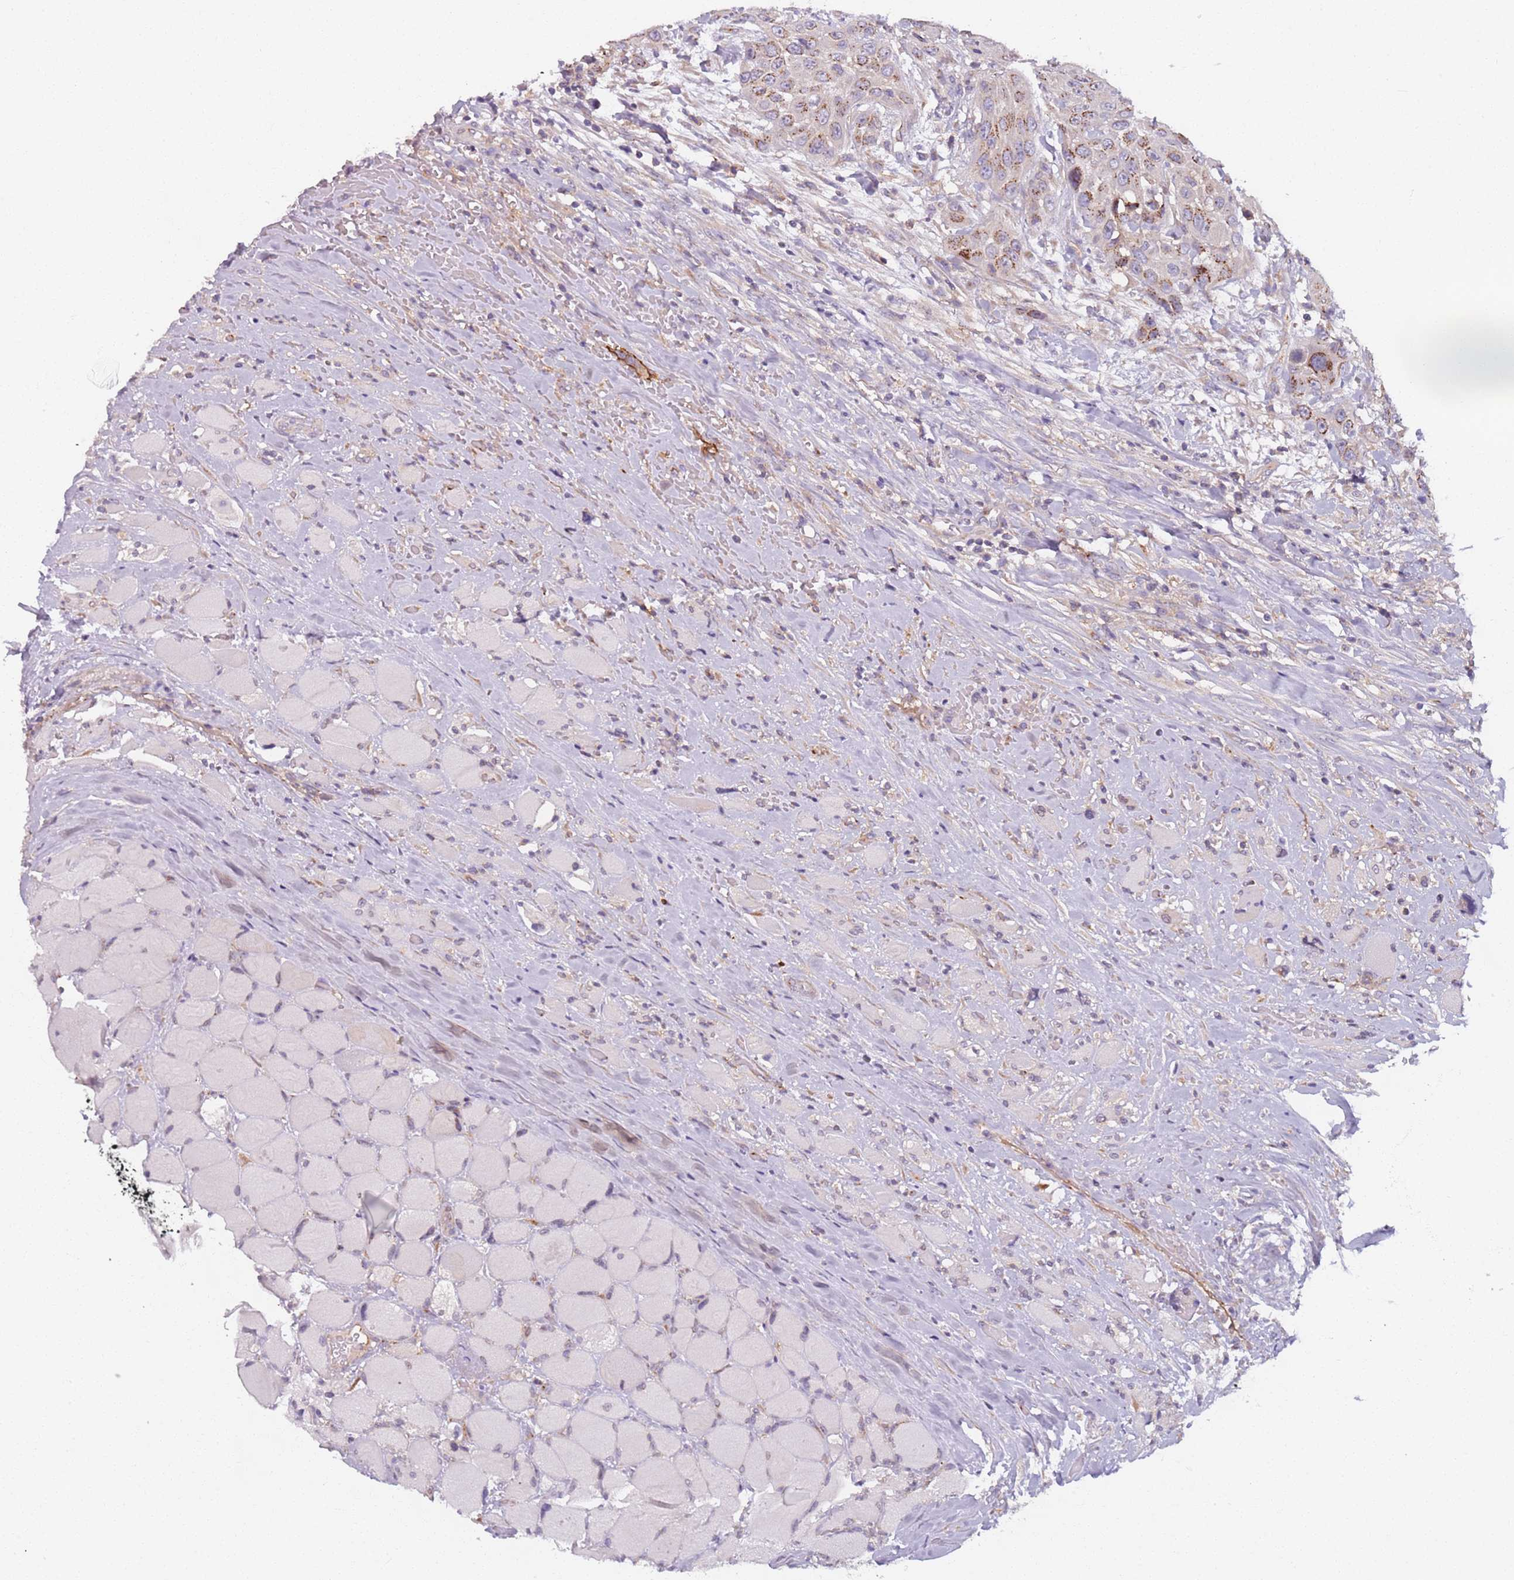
{"staining": {"intensity": "strong", "quantity": "<25%", "location": "cytoplasmic/membranous"}, "tissue": "head and neck cancer", "cell_type": "Tumor cells", "image_type": "cancer", "snomed": [{"axis": "morphology", "description": "Squamous cell carcinoma, NOS"}, {"axis": "topography", "description": "Head-Neck"}], "caption": "Head and neck cancer (squamous cell carcinoma) stained with a protein marker reveals strong staining in tumor cells.", "gene": "AKTIP", "patient": {"sex": "male", "age": 81}}